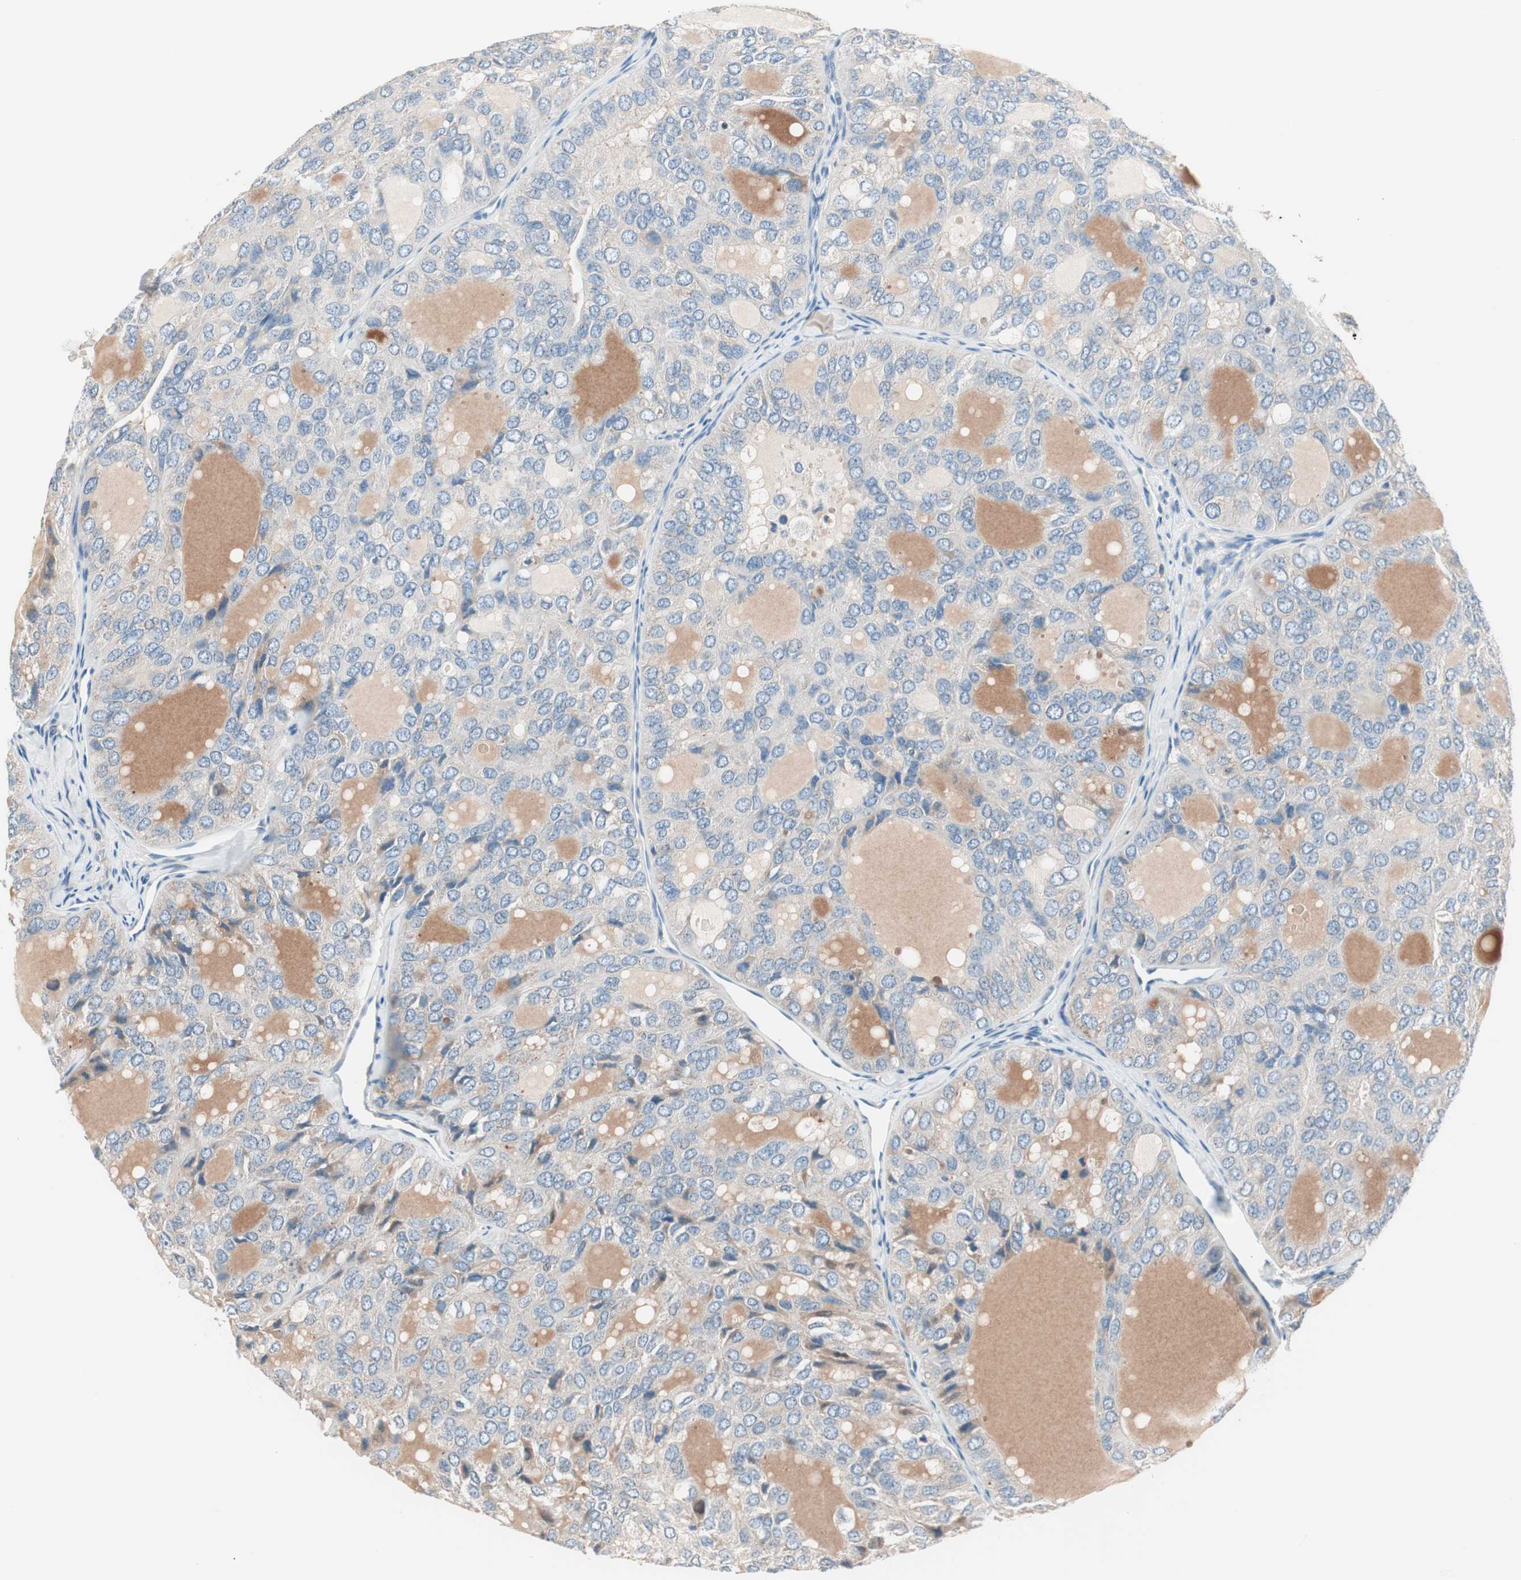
{"staining": {"intensity": "weak", "quantity": "25%-75%", "location": "cytoplasmic/membranous"}, "tissue": "thyroid cancer", "cell_type": "Tumor cells", "image_type": "cancer", "snomed": [{"axis": "morphology", "description": "Follicular adenoma carcinoma, NOS"}, {"axis": "topography", "description": "Thyroid gland"}], "caption": "This image exhibits immunohistochemistry staining of human thyroid follicular adenoma carcinoma, with low weak cytoplasmic/membranous expression in approximately 25%-75% of tumor cells.", "gene": "RAD54B", "patient": {"sex": "male", "age": 75}}